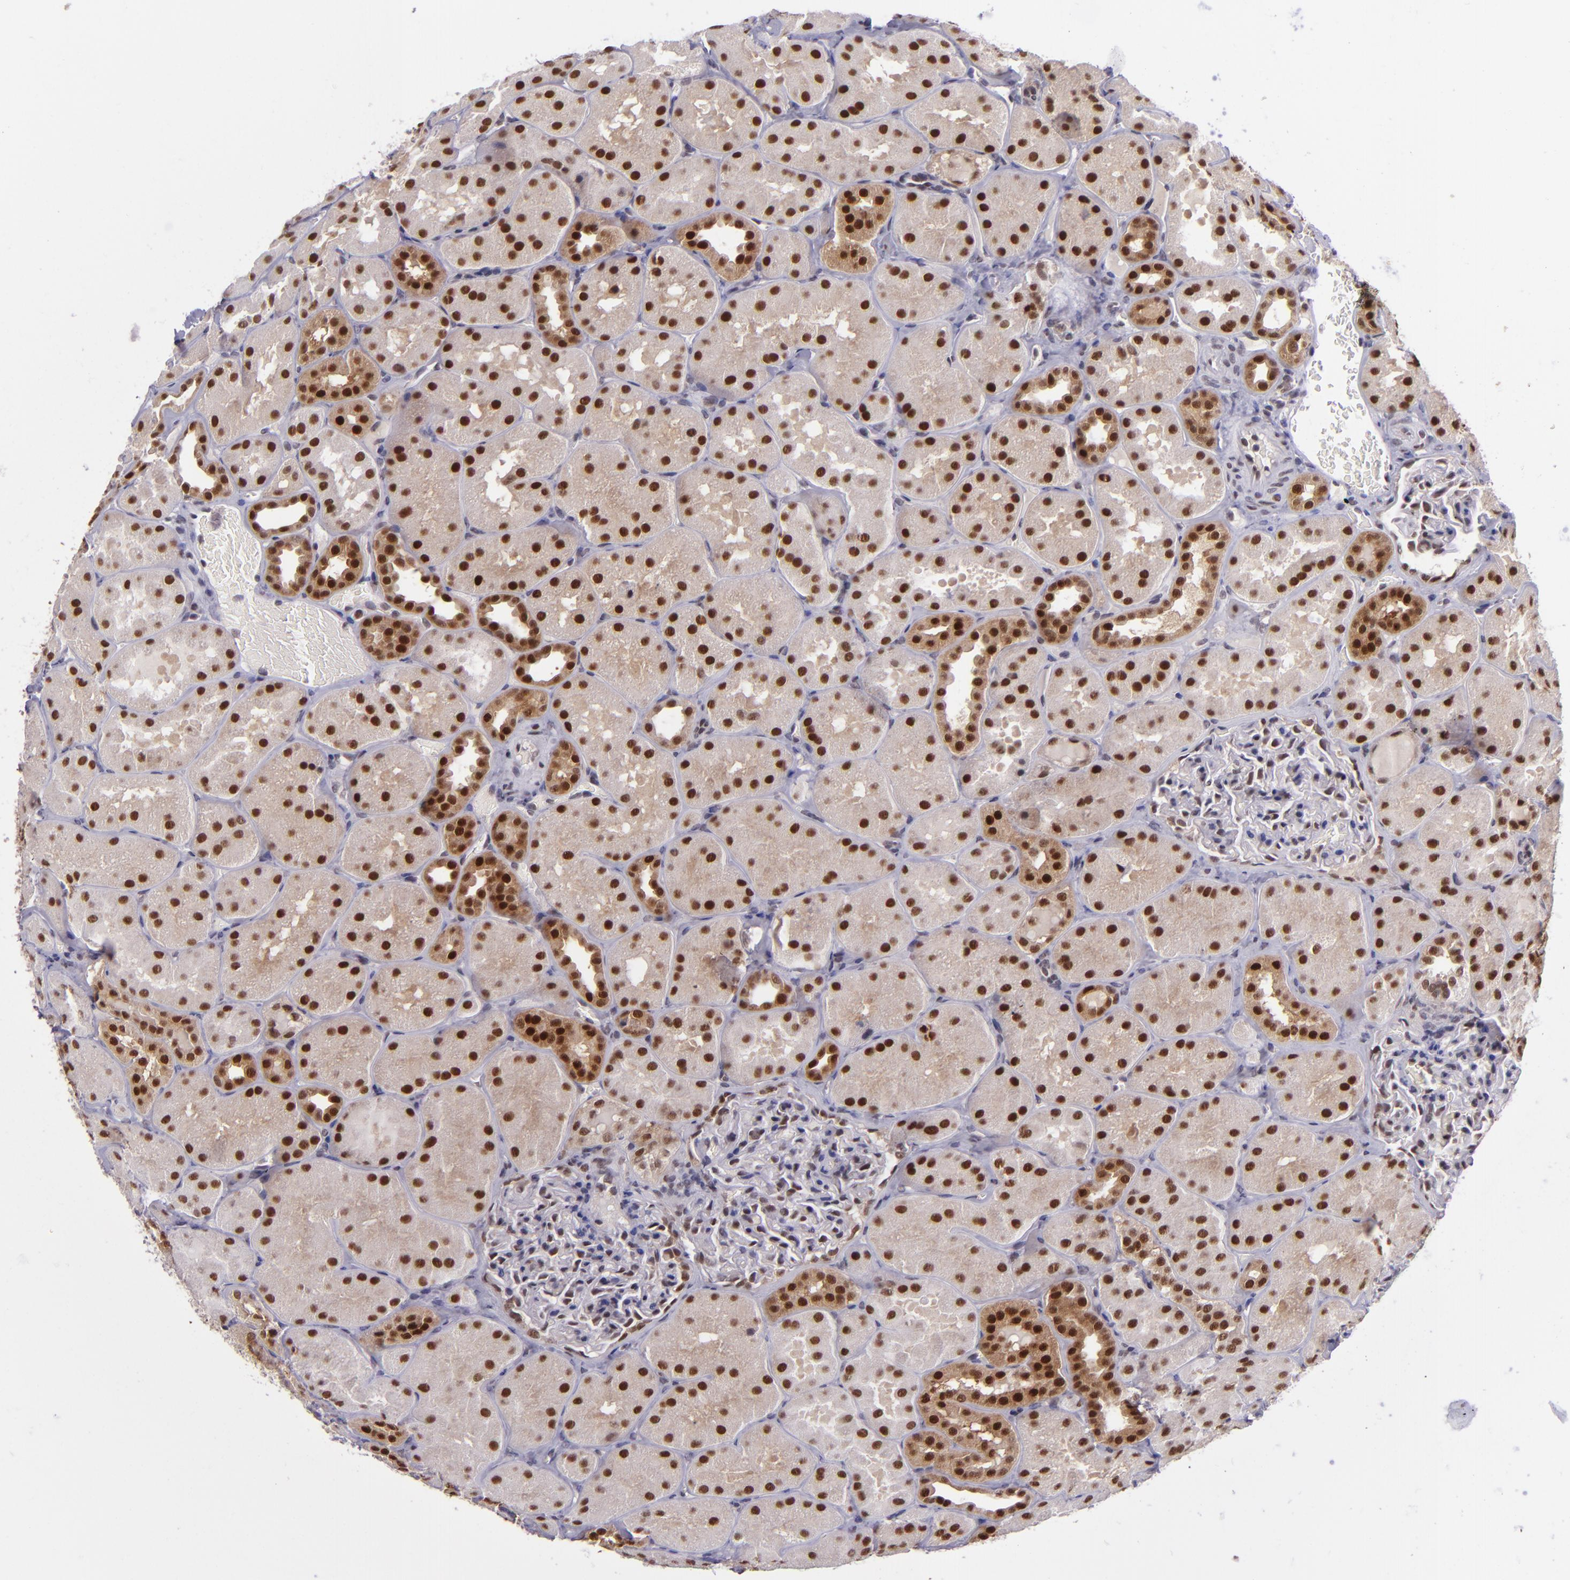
{"staining": {"intensity": "weak", "quantity": "25%-75%", "location": "nuclear"}, "tissue": "kidney", "cell_type": "Cells in glomeruli", "image_type": "normal", "snomed": [{"axis": "morphology", "description": "Normal tissue, NOS"}, {"axis": "topography", "description": "Kidney"}], "caption": "About 25%-75% of cells in glomeruli in benign kidney display weak nuclear protein expression as visualized by brown immunohistochemical staining.", "gene": "BAG1", "patient": {"sex": "male", "age": 28}}